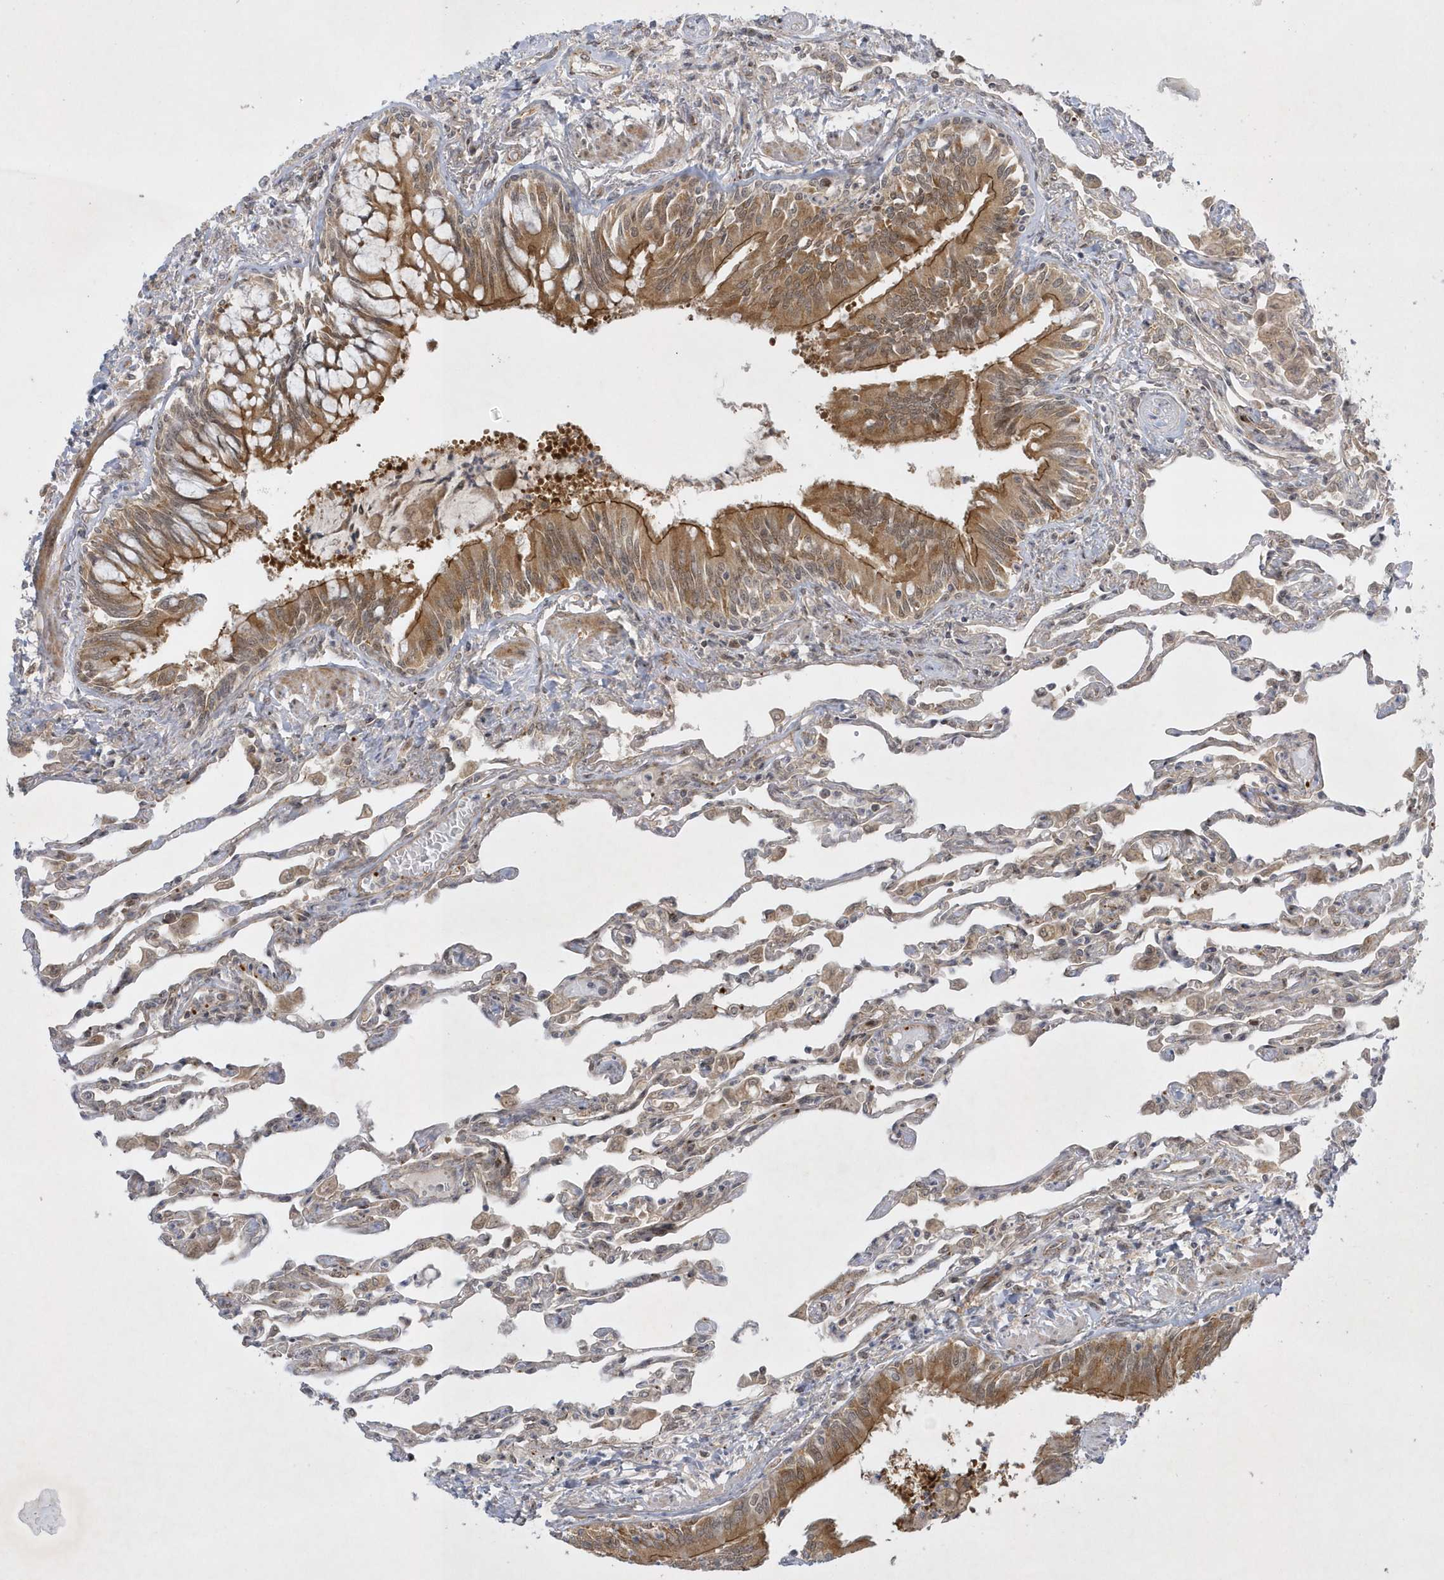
{"staining": {"intensity": "weak", "quantity": "<25%", "location": "cytoplasmic/membranous"}, "tissue": "lung", "cell_type": "Alveolar cells", "image_type": "normal", "snomed": [{"axis": "morphology", "description": "Normal tissue, NOS"}, {"axis": "topography", "description": "Bronchus"}, {"axis": "topography", "description": "Lung"}], "caption": "Immunohistochemical staining of benign lung shows no significant positivity in alveolar cells. (DAB immunohistochemistry, high magnification).", "gene": "NAF1", "patient": {"sex": "female", "age": 49}}